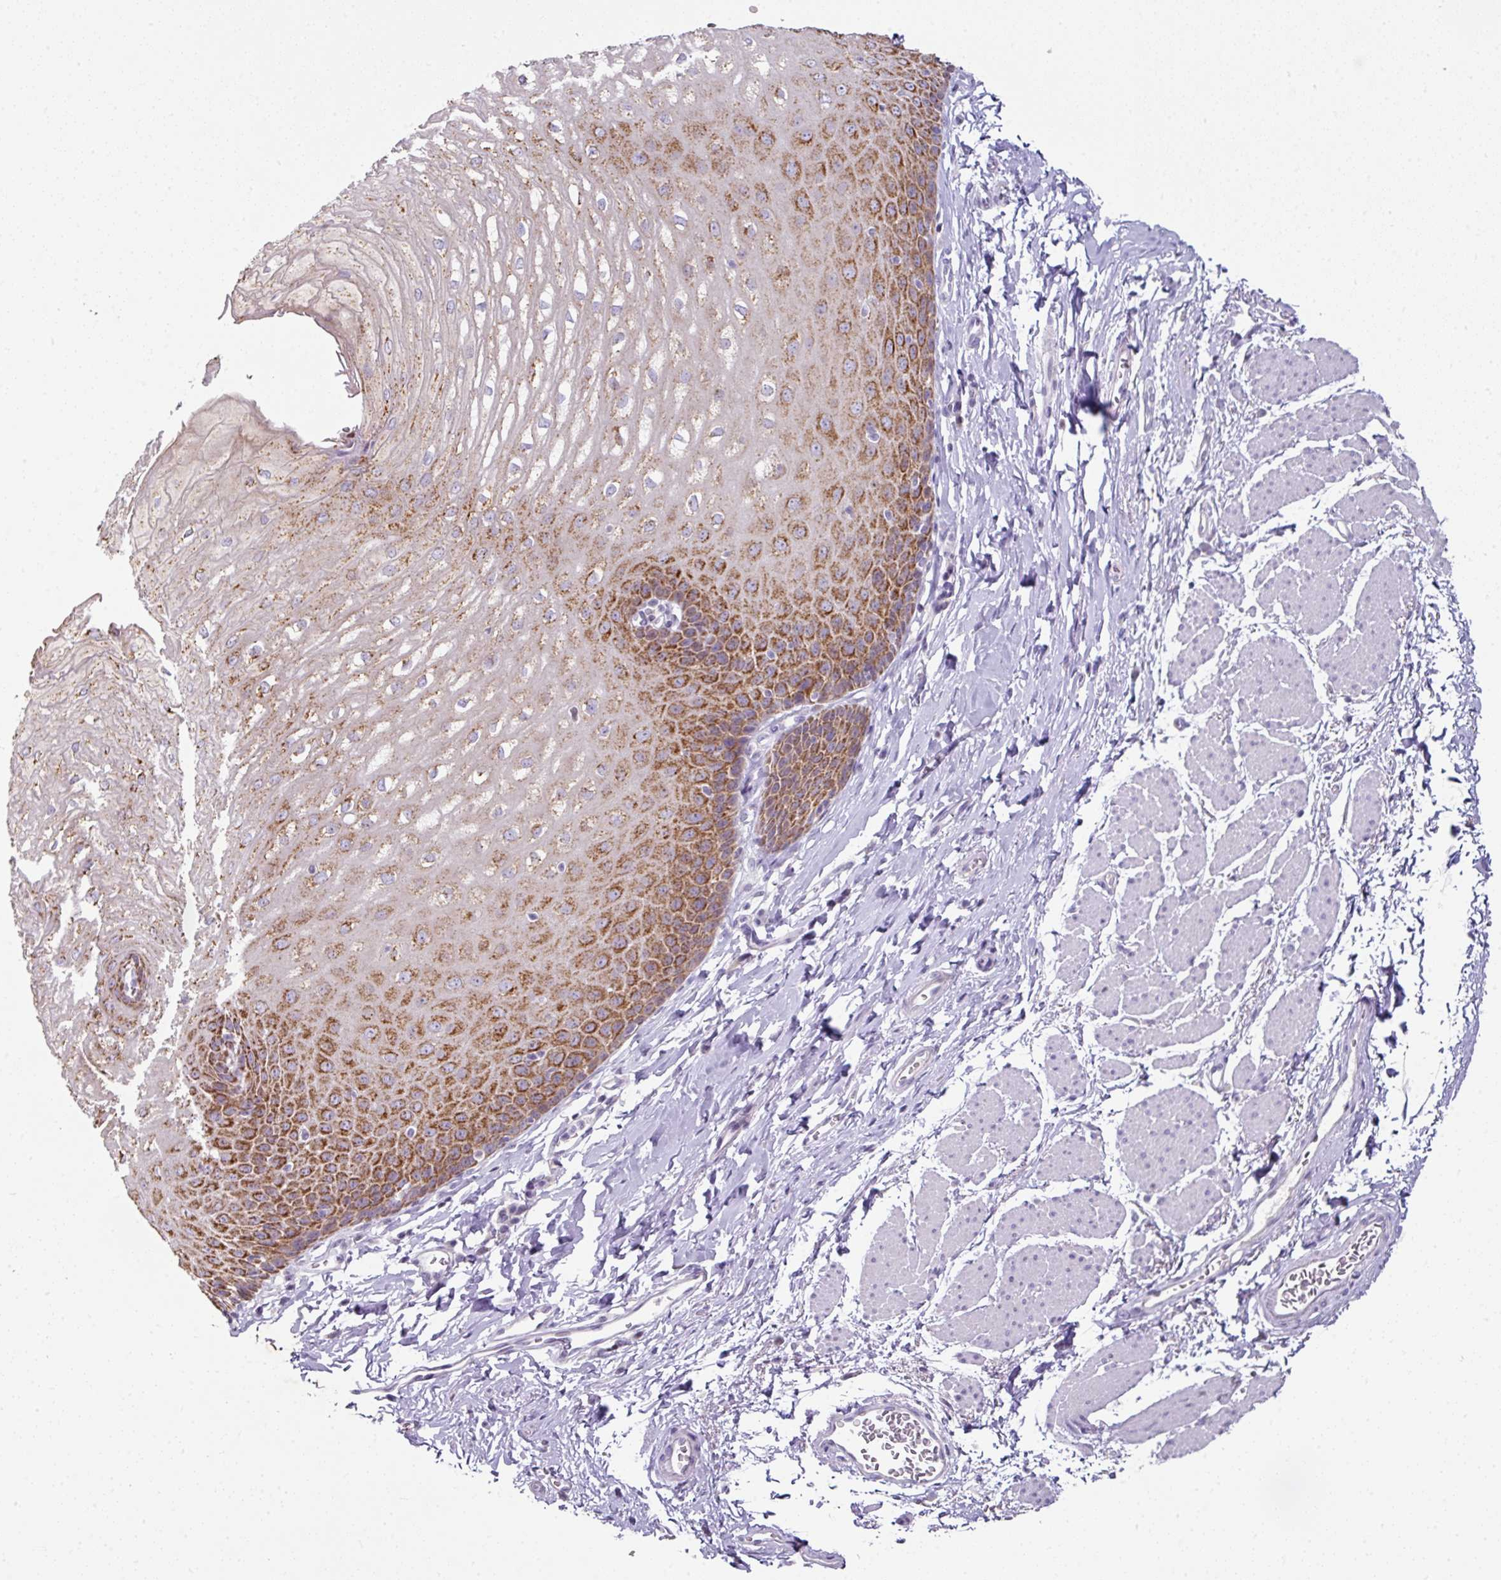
{"staining": {"intensity": "strong", "quantity": ">75%", "location": "cytoplasmic/membranous"}, "tissue": "esophagus", "cell_type": "Squamous epithelial cells", "image_type": "normal", "snomed": [{"axis": "morphology", "description": "Normal tissue, NOS"}, {"axis": "topography", "description": "Esophagus"}], "caption": "Strong cytoplasmic/membranous staining for a protein is seen in about >75% of squamous epithelial cells of normal esophagus using IHC.", "gene": "ANKRD18A", "patient": {"sex": "male", "age": 70}}